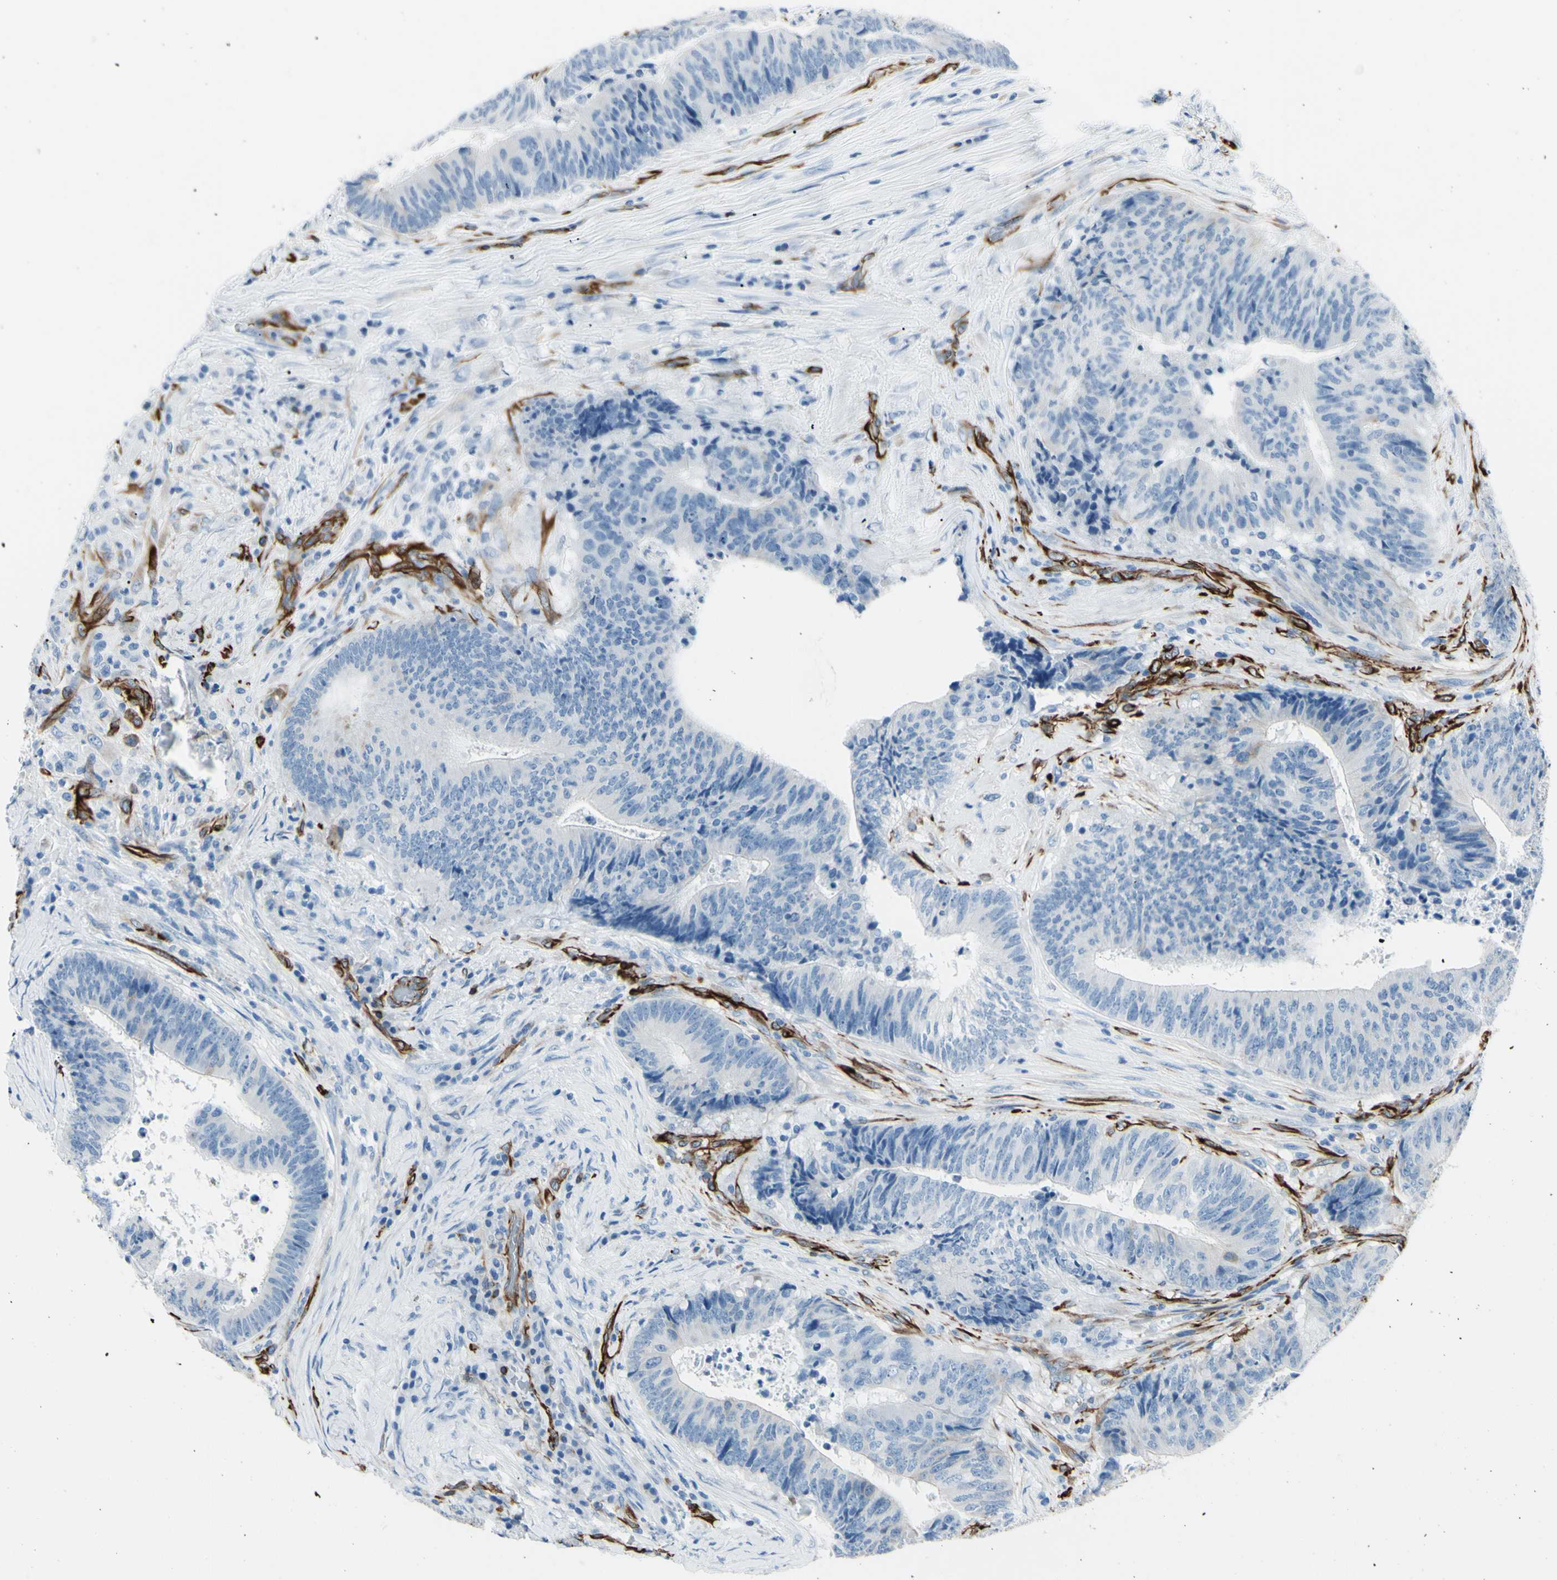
{"staining": {"intensity": "negative", "quantity": "none", "location": "none"}, "tissue": "colorectal cancer", "cell_type": "Tumor cells", "image_type": "cancer", "snomed": [{"axis": "morphology", "description": "Adenocarcinoma, NOS"}, {"axis": "topography", "description": "Rectum"}], "caption": "The immunohistochemistry photomicrograph has no significant positivity in tumor cells of colorectal adenocarcinoma tissue.", "gene": "PTH2R", "patient": {"sex": "male", "age": 72}}